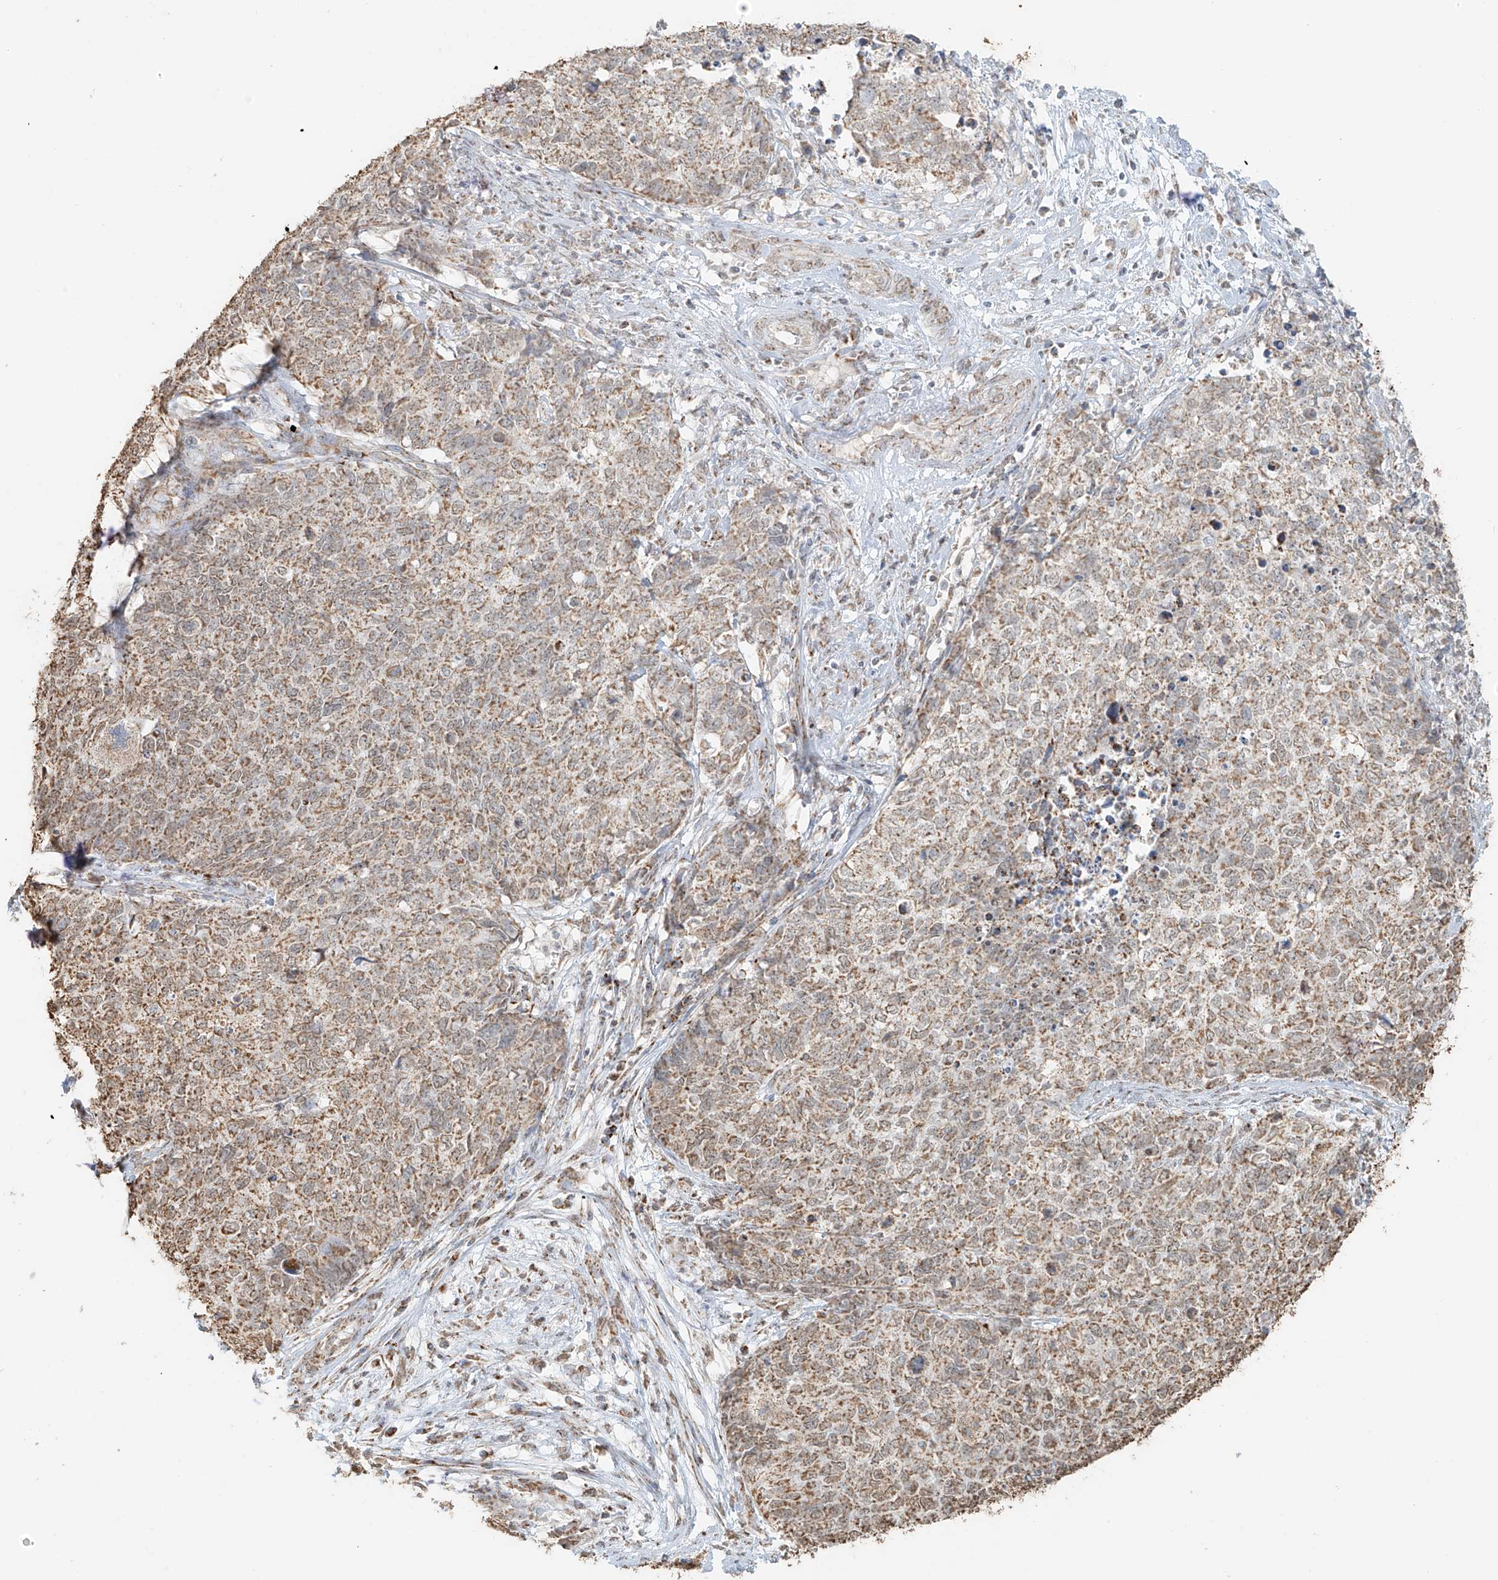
{"staining": {"intensity": "moderate", "quantity": ">75%", "location": "cytoplasmic/membranous"}, "tissue": "cervical cancer", "cell_type": "Tumor cells", "image_type": "cancer", "snomed": [{"axis": "morphology", "description": "Squamous cell carcinoma, NOS"}, {"axis": "topography", "description": "Cervix"}], "caption": "This is a micrograph of immunohistochemistry staining of squamous cell carcinoma (cervical), which shows moderate staining in the cytoplasmic/membranous of tumor cells.", "gene": "MIPEP", "patient": {"sex": "female", "age": 63}}